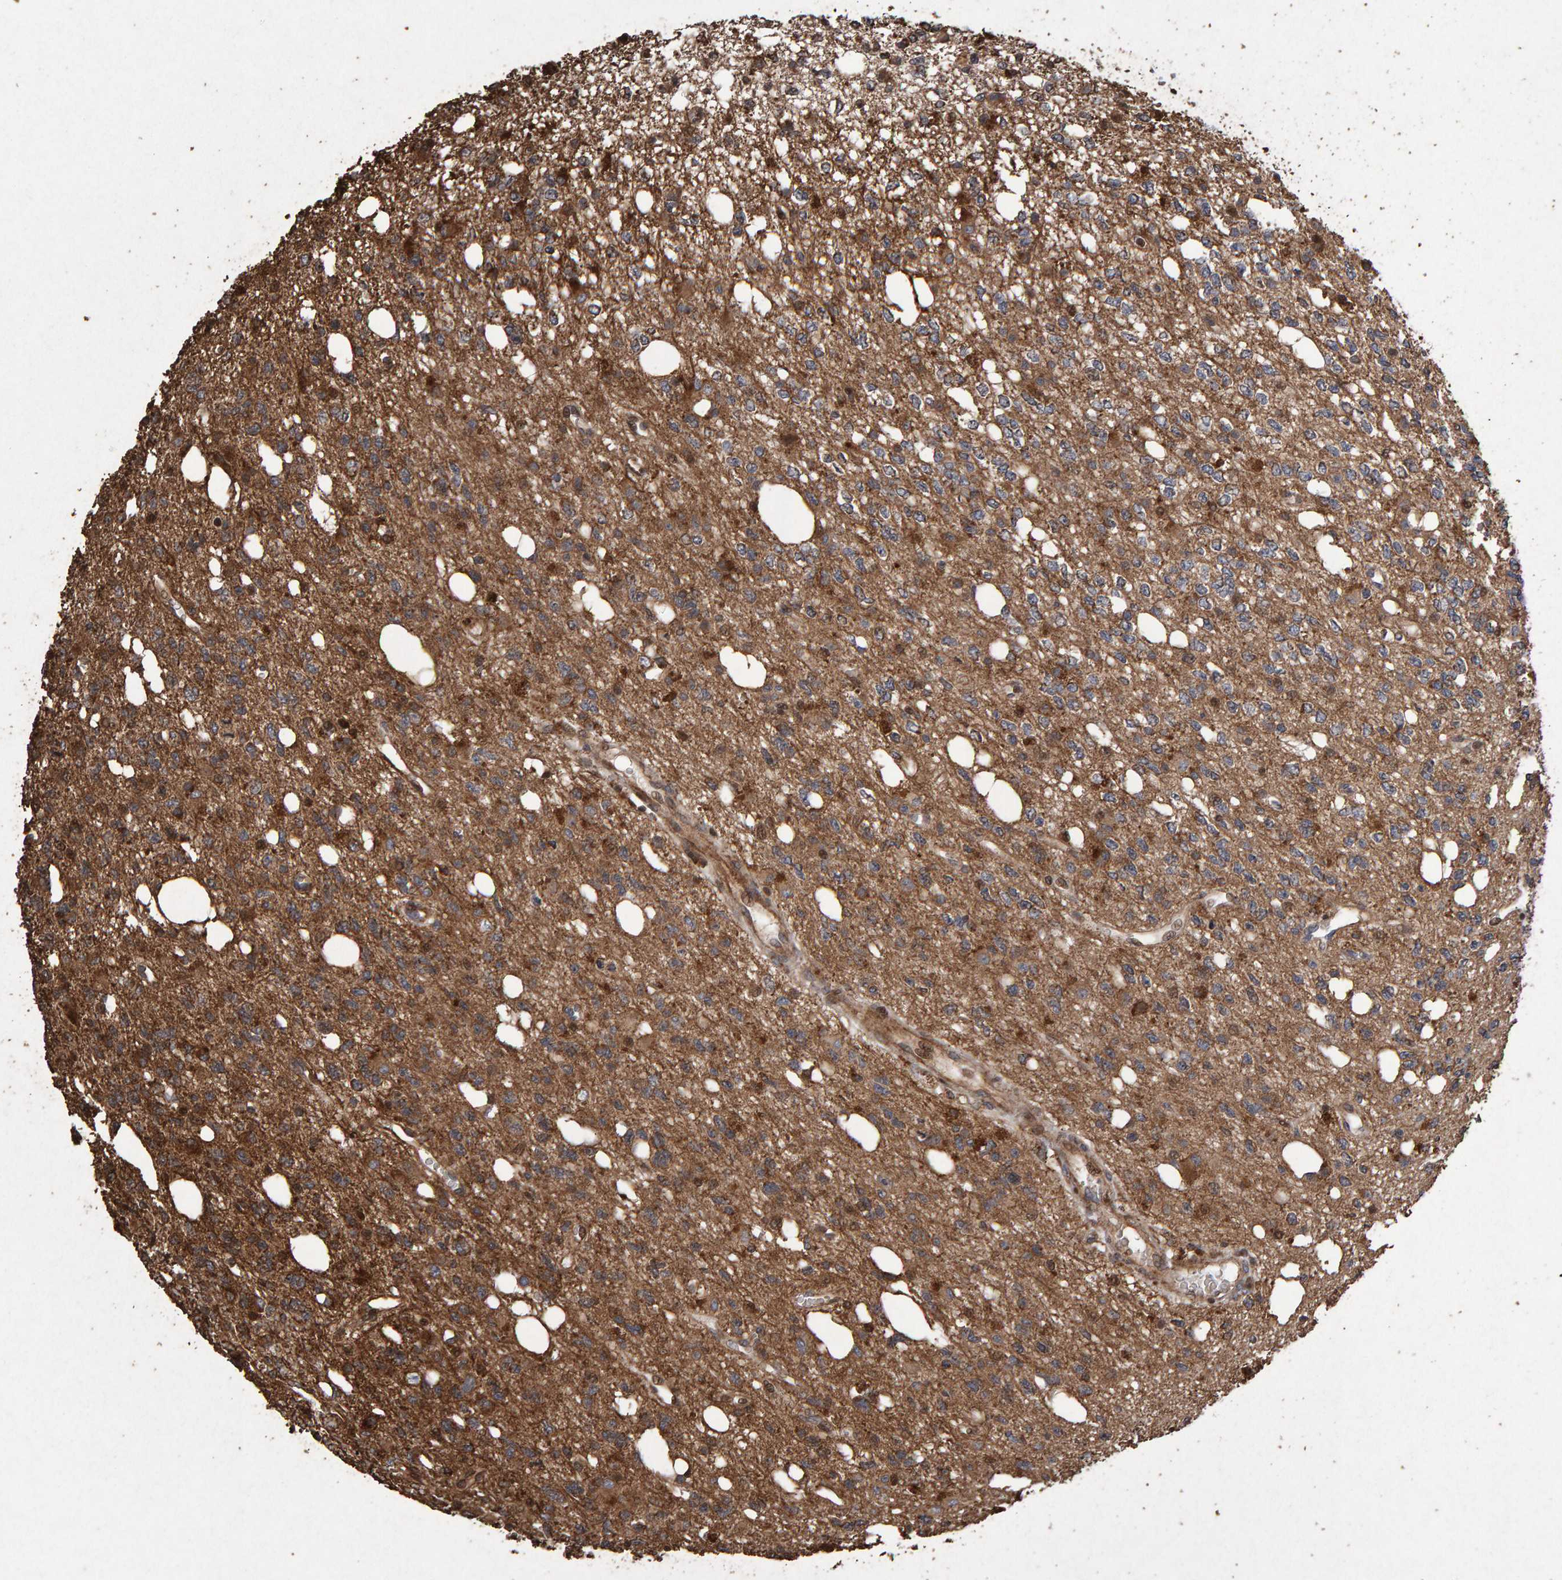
{"staining": {"intensity": "moderate", "quantity": ">75%", "location": "cytoplasmic/membranous"}, "tissue": "glioma", "cell_type": "Tumor cells", "image_type": "cancer", "snomed": [{"axis": "morphology", "description": "Glioma, malignant, High grade"}, {"axis": "topography", "description": "Brain"}], "caption": "An immunohistochemistry micrograph of neoplastic tissue is shown. Protein staining in brown shows moderate cytoplasmic/membranous positivity in malignant high-grade glioma within tumor cells. The staining was performed using DAB, with brown indicating positive protein expression. Nuclei are stained blue with hematoxylin.", "gene": "OSBP2", "patient": {"sex": "female", "age": 62}}